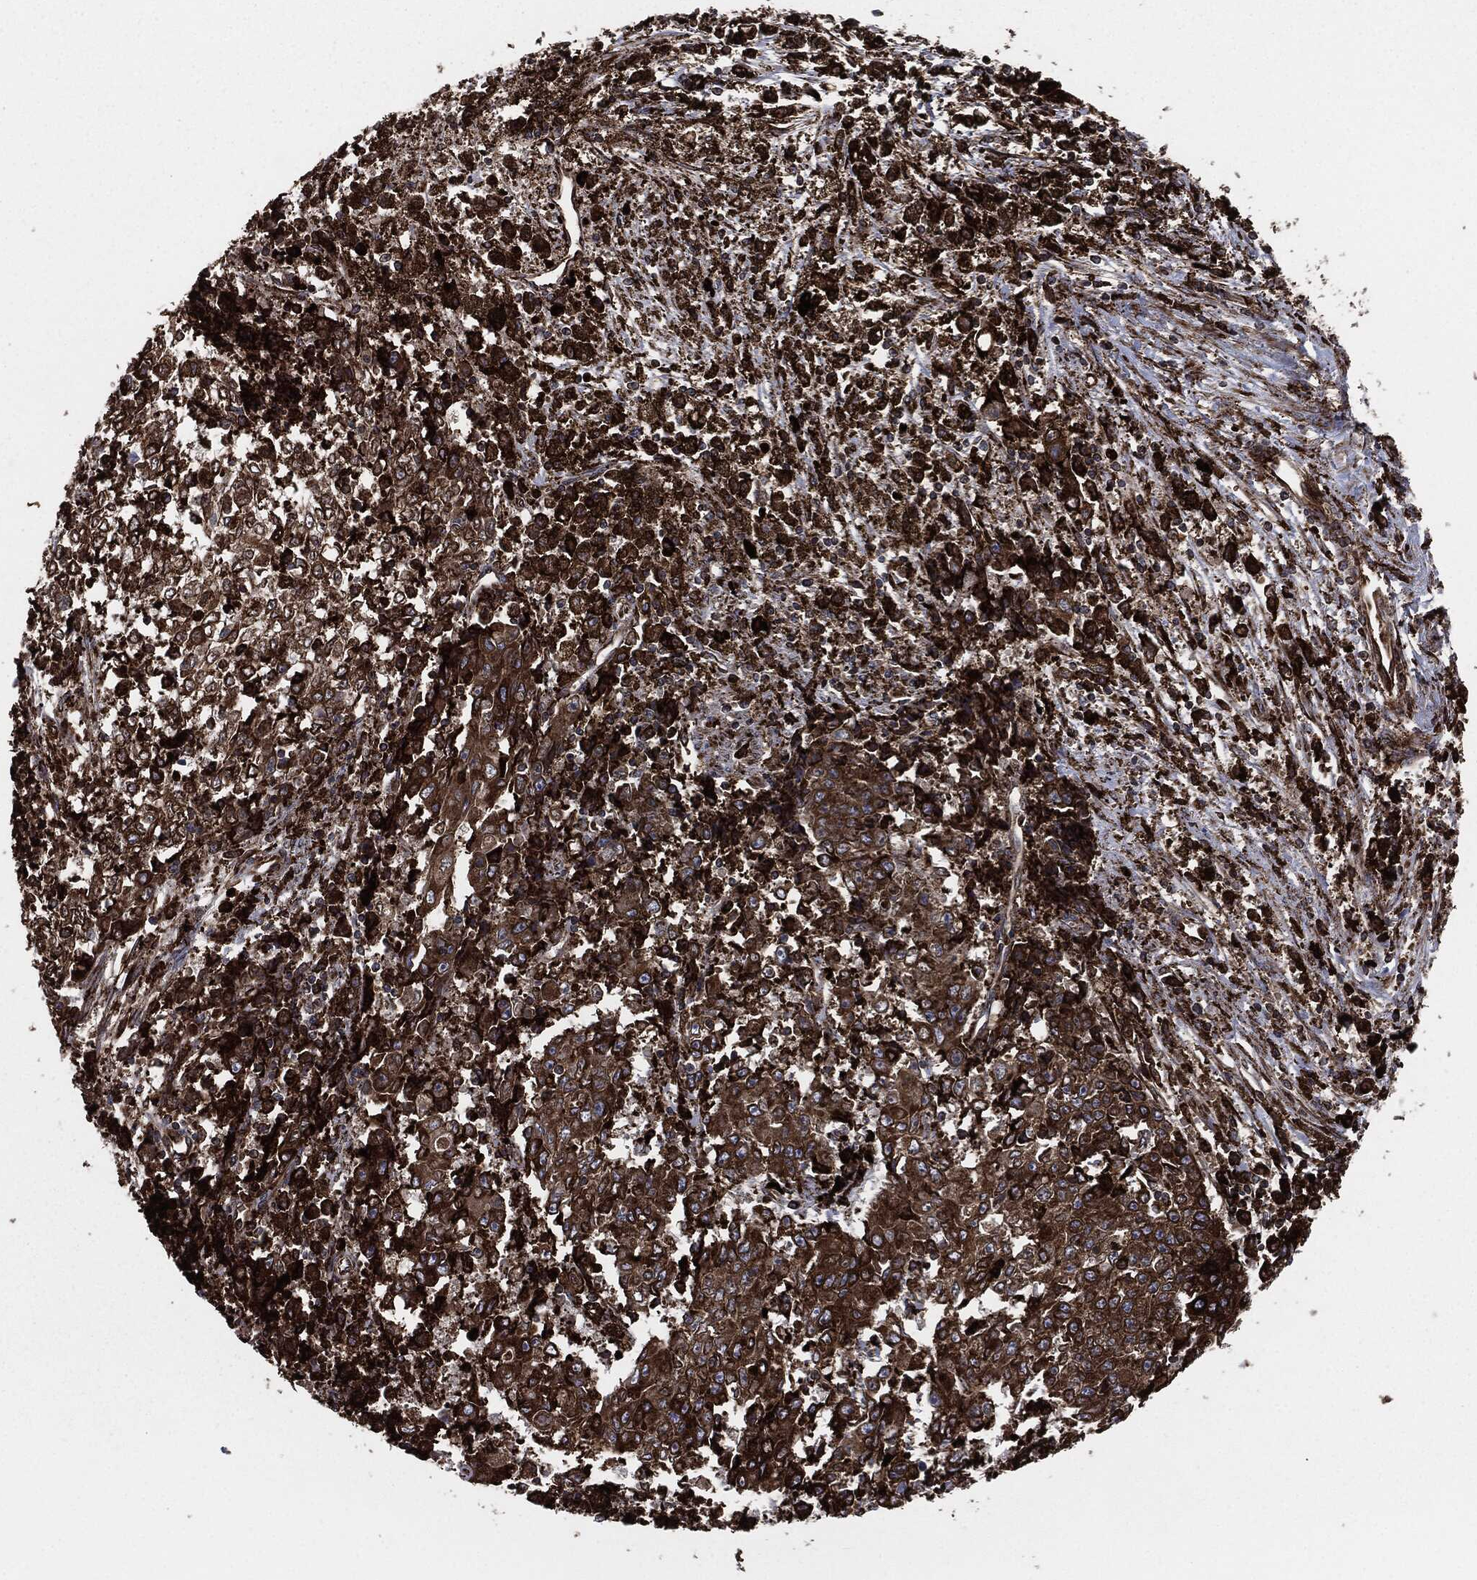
{"staining": {"intensity": "strong", "quantity": ">75%", "location": "cytoplasmic/membranous"}, "tissue": "ovarian cancer", "cell_type": "Tumor cells", "image_type": "cancer", "snomed": [{"axis": "morphology", "description": "Carcinoma, endometroid"}, {"axis": "topography", "description": "Ovary"}], "caption": "Tumor cells display high levels of strong cytoplasmic/membranous positivity in about >75% of cells in human ovarian cancer. (DAB (3,3'-diaminobenzidine) = brown stain, brightfield microscopy at high magnification).", "gene": "CALR", "patient": {"sex": "female", "age": 42}}